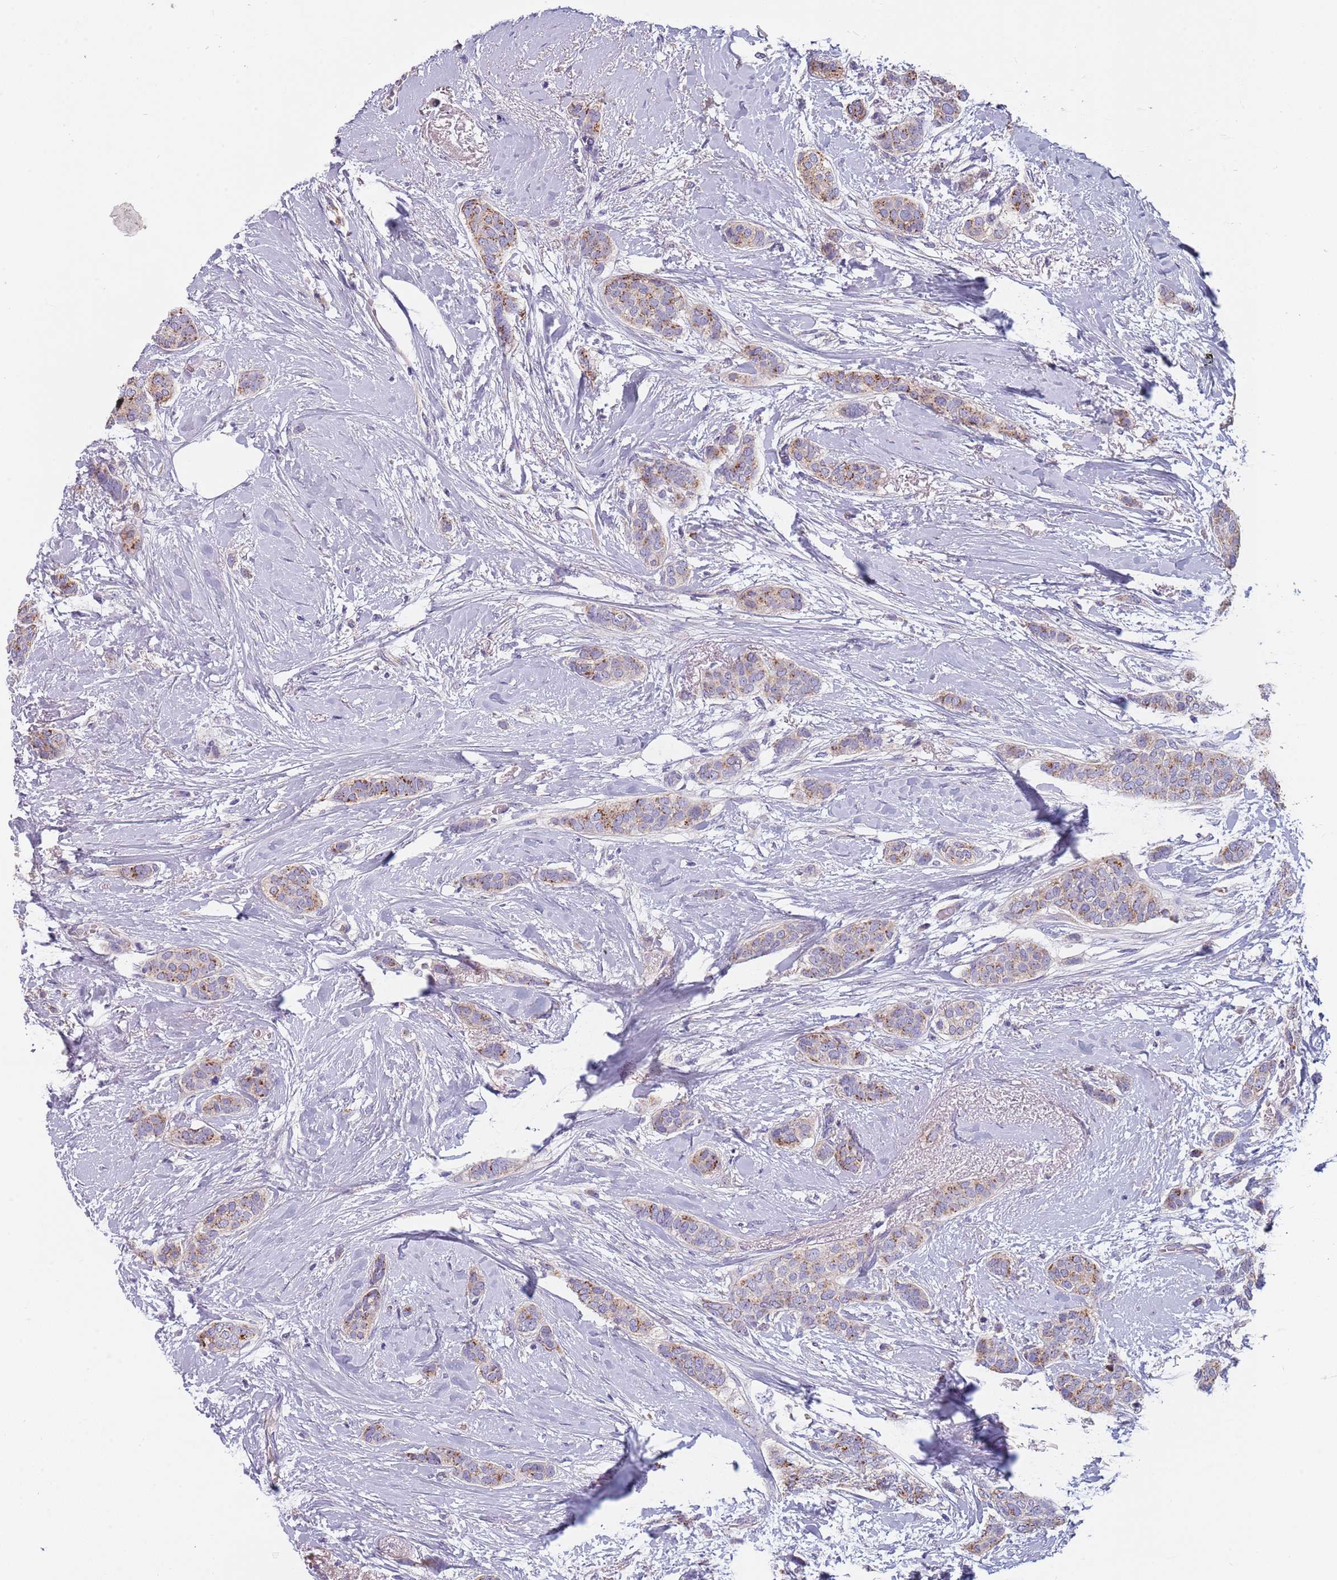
{"staining": {"intensity": "moderate", "quantity": "25%-75%", "location": "cytoplasmic/membranous"}, "tissue": "breast cancer", "cell_type": "Tumor cells", "image_type": "cancer", "snomed": [{"axis": "morphology", "description": "Duct carcinoma"}, {"axis": "topography", "description": "Breast"}], "caption": "Protein expression analysis of human breast cancer (intraductal carcinoma) reveals moderate cytoplasmic/membranous positivity in about 25%-75% of tumor cells. The protein of interest is shown in brown color, while the nuclei are stained blue.", "gene": "MAN1C1", "patient": {"sex": "female", "age": 72}}